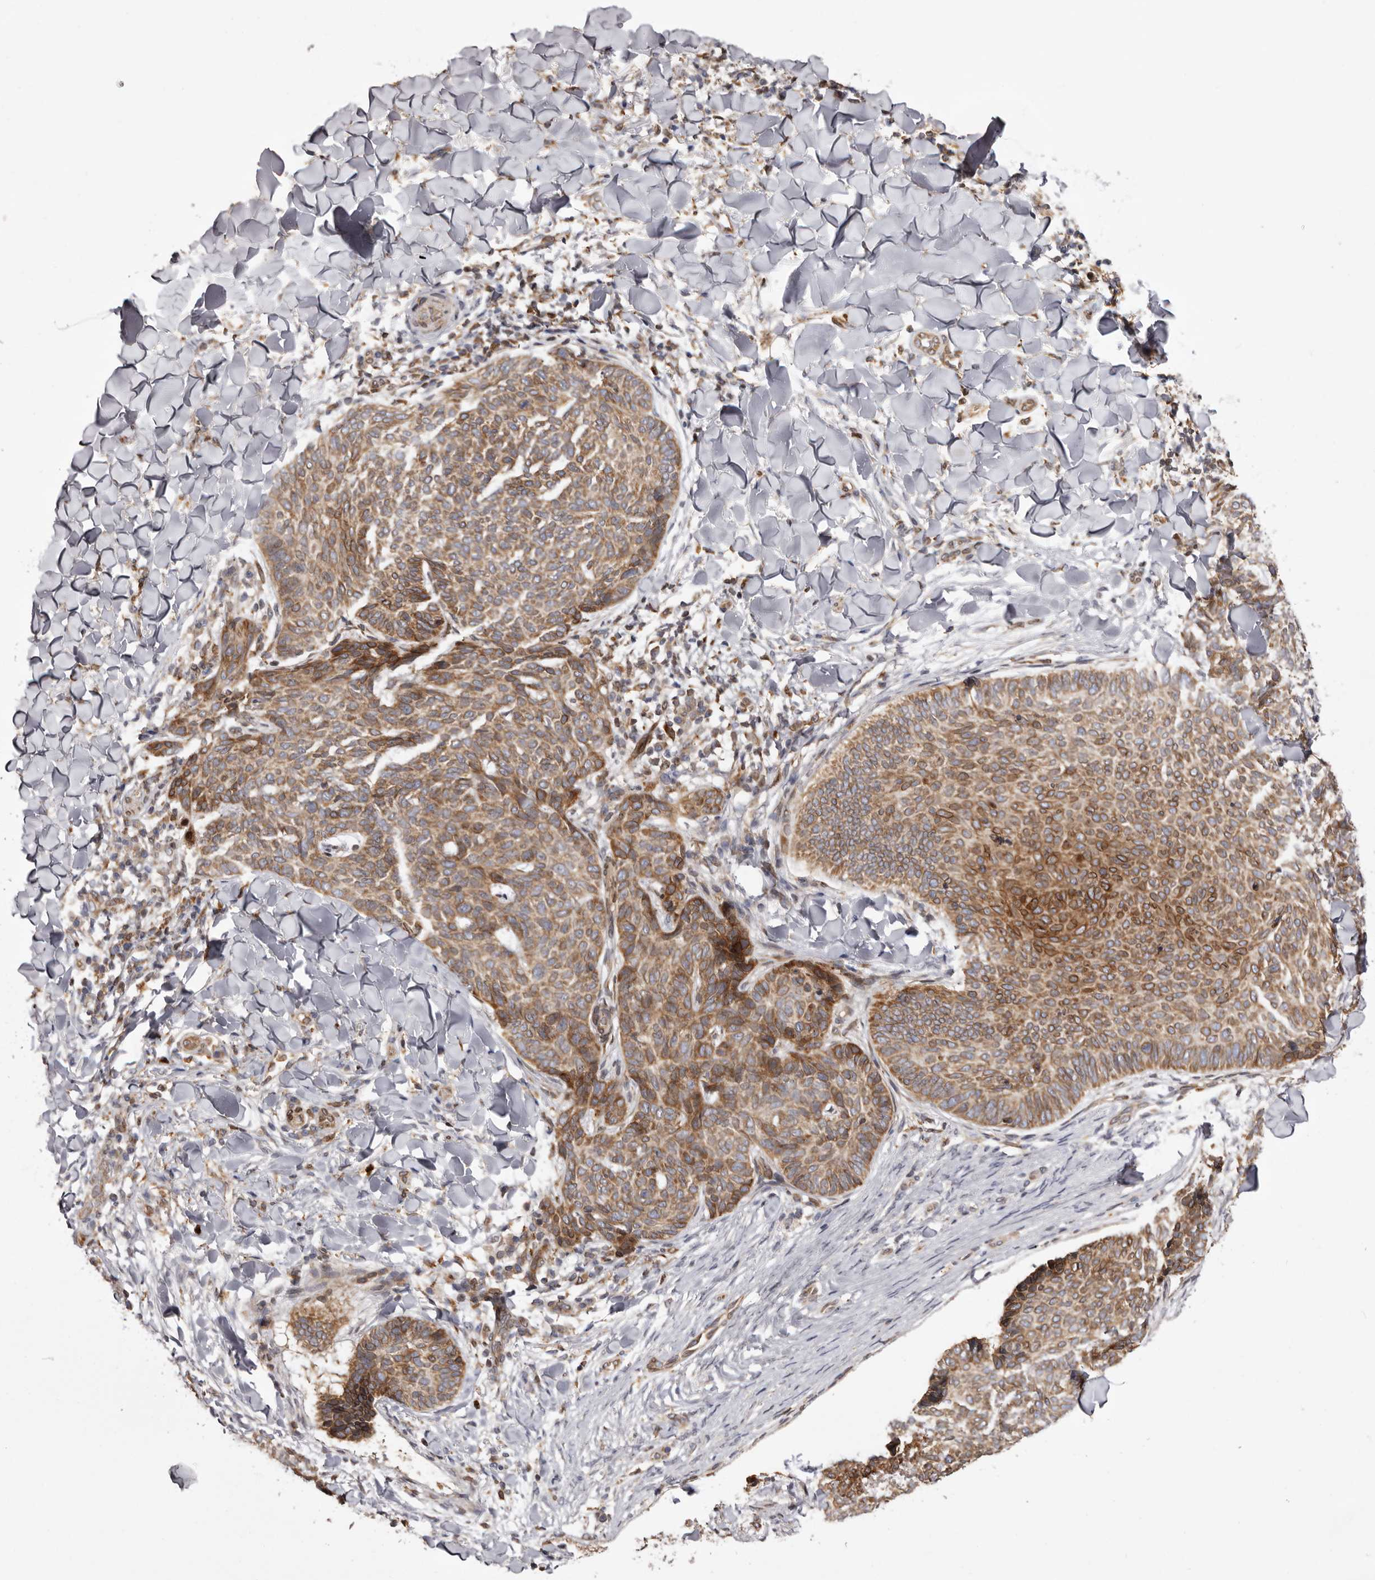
{"staining": {"intensity": "moderate", "quantity": ">75%", "location": "cytoplasmic/membranous"}, "tissue": "skin cancer", "cell_type": "Tumor cells", "image_type": "cancer", "snomed": [{"axis": "morphology", "description": "Normal tissue, NOS"}, {"axis": "morphology", "description": "Basal cell carcinoma"}, {"axis": "topography", "description": "Skin"}], "caption": "Human skin cancer stained for a protein (brown) shows moderate cytoplasmic/membranous positive positivity in about >75% of tumor cells.", "gene": "C4orf3", "patient": {"sex": "male", "age": 50}}